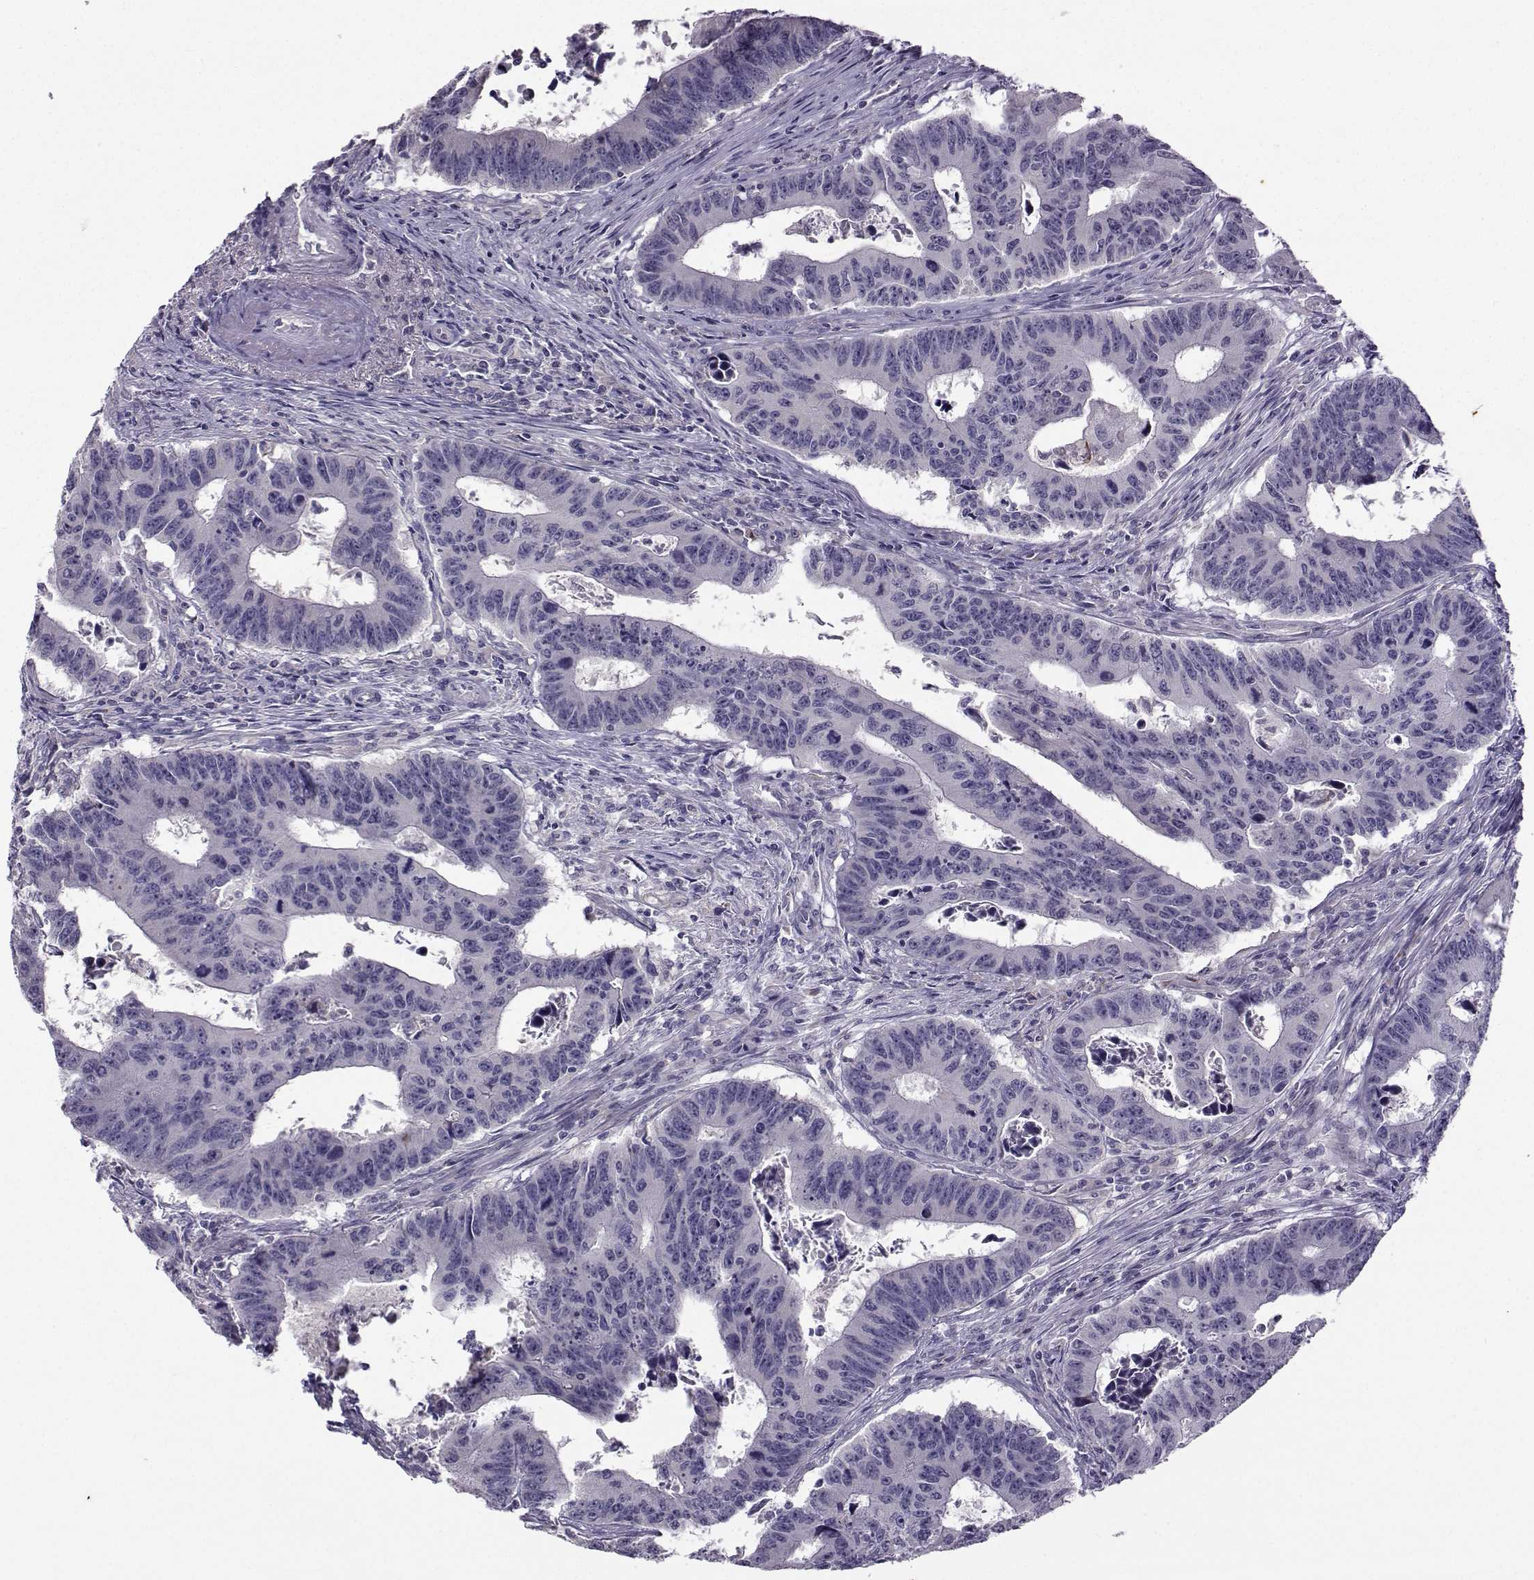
{"staining": {"intensity": "negative", "quantity": "none", "location": "none"}, "tissue": "colorectal cancer", "cell_type": "Tumor cells", "image_type": "cancer", "snomed": [{"axis": "morphology", "description": "Adenocarcinoma, NOS"}, {"axis": "topography", "description": "Appendix"}, {"axis": "topography", "description": "Colon"}, {"axis": "topography", "description": "Cecum"}, {"axis": "topography", "description": "Colon asc"}], "caption": "Immunohistochemistry (IHC) photomicrograph of neoplastic tissue: adenocarcinoma (colorectal) stained with DAB (3,3'-diaminobenzidine) exhibits no significant protein positivity in tumor cells.", "gene": "FCAMR", "patient": {"sex": "female", "age": 85}}